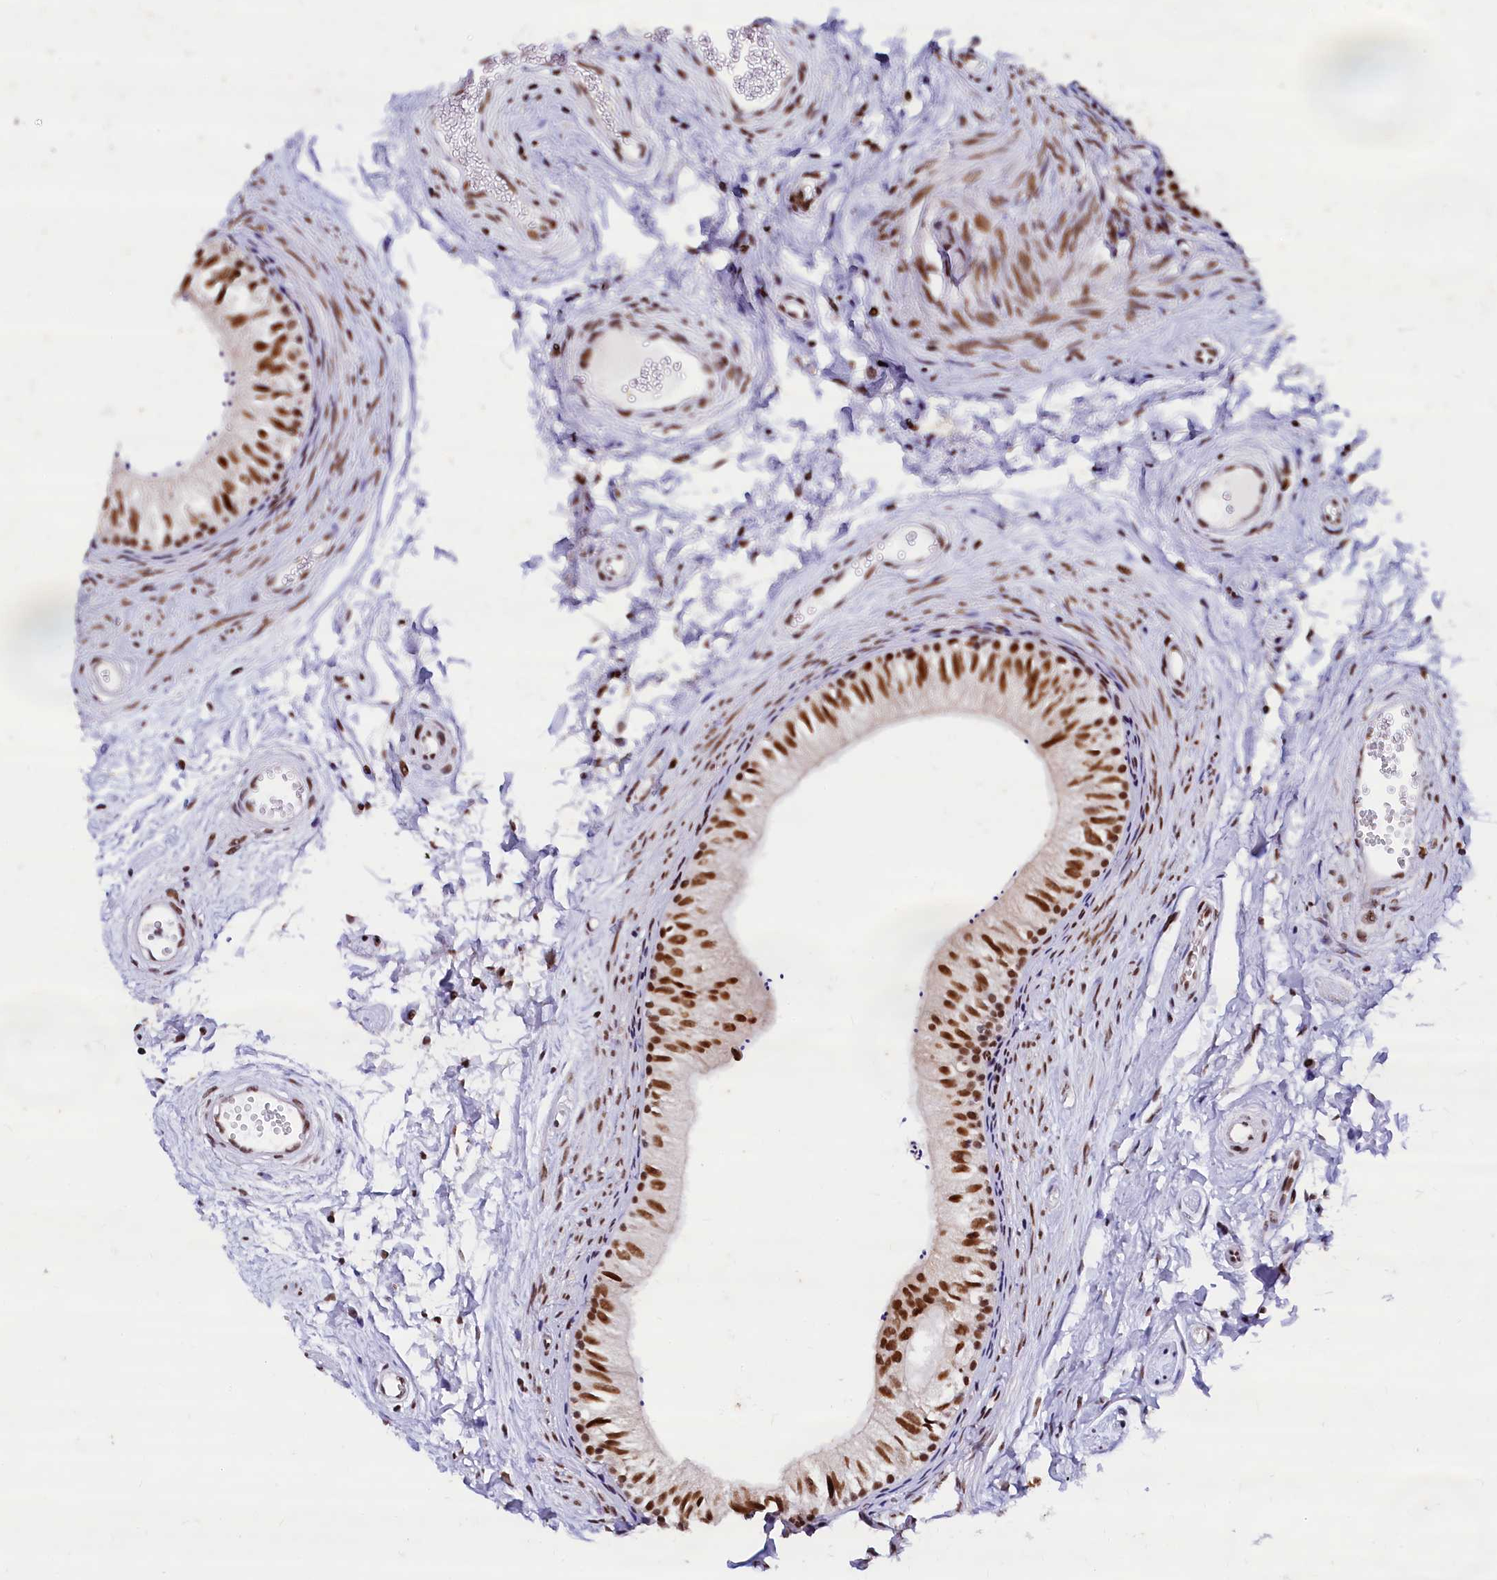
{"staining": {"intensity": "strong", "quantity": ">75%", "location": "nuclear"}, "tissue": "epididymis", "cell_type": "Glandular cells", "image_type": "normal", "snomed": [{"axis": "morphology", "description": "Normal tissue, NOS"}, {"axis": "topography", "description": "Epididymis"}], "caption": "A photomicrograph of epididymis stained for a protein exhibits strong nuclear brown staining in glandular cells. The protein is stained brown, and the nuclei are stained in blue (DAB (3,3'-diaminobenzidine) IHC with brightfield microscopy, high magnification).", "gene": "CPSF7", "patient": {"sex": "male", "age": 56}}